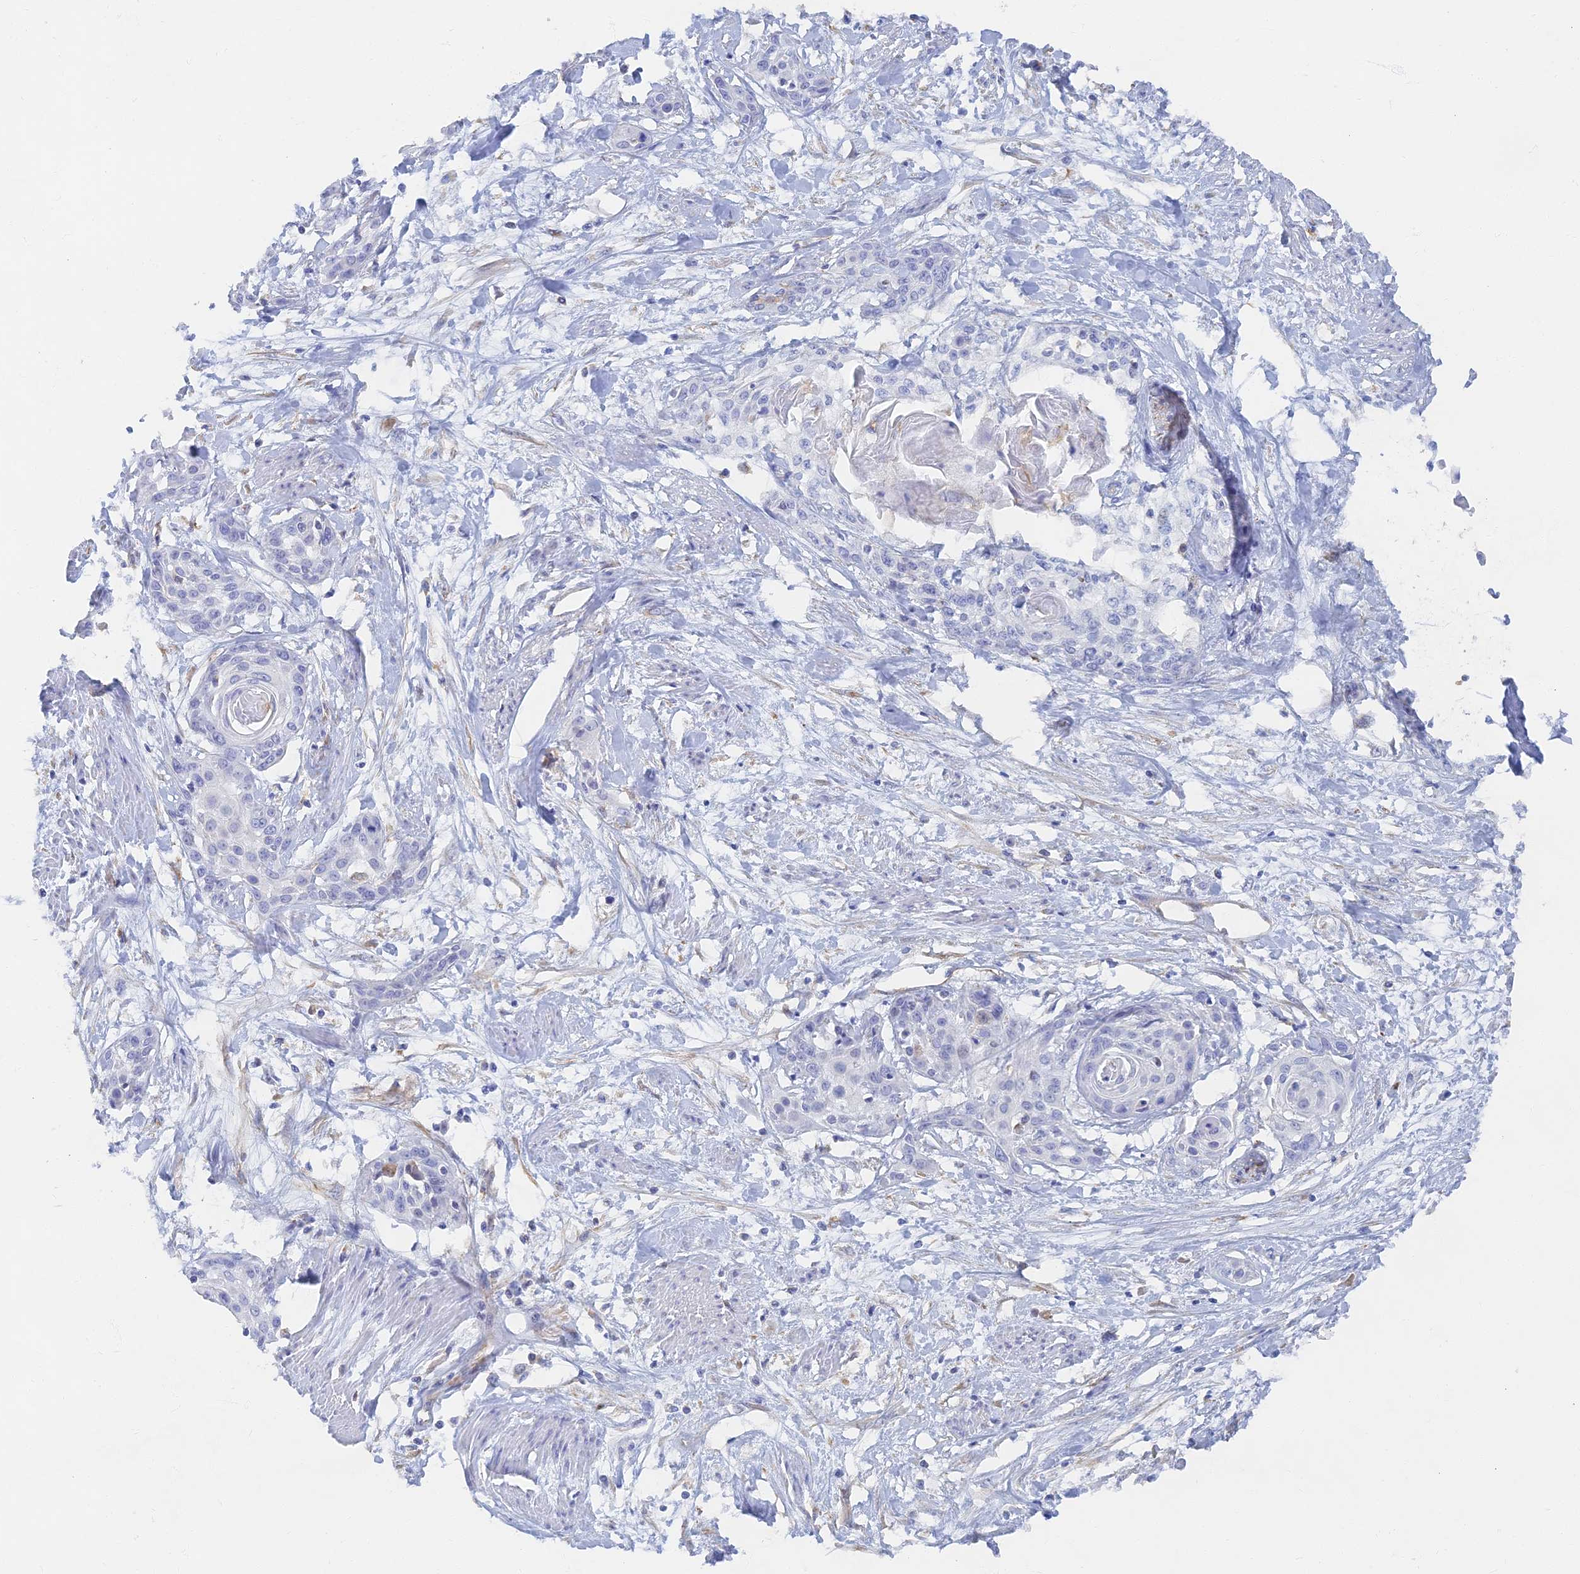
{"staining": {"intensity": "negative", "quantity": "none", "location": "none"}, "tissue": "cervical cancer", "cell_type": "Tumor cells", "image_type": "cancer", "snomed": [{"axis": "morphology", "description": "Squamous cell carcinoma, NOS"}, {"axis": "topography", "description": "Cervix"}], "caption": "Human cervical cancer (squamous cell carcinoma) stained for a protein using immunohistochemistry reveals no staining in tumor cells.", "gene": "RMC1", "patient": {"sex": "female", "age": 57}}